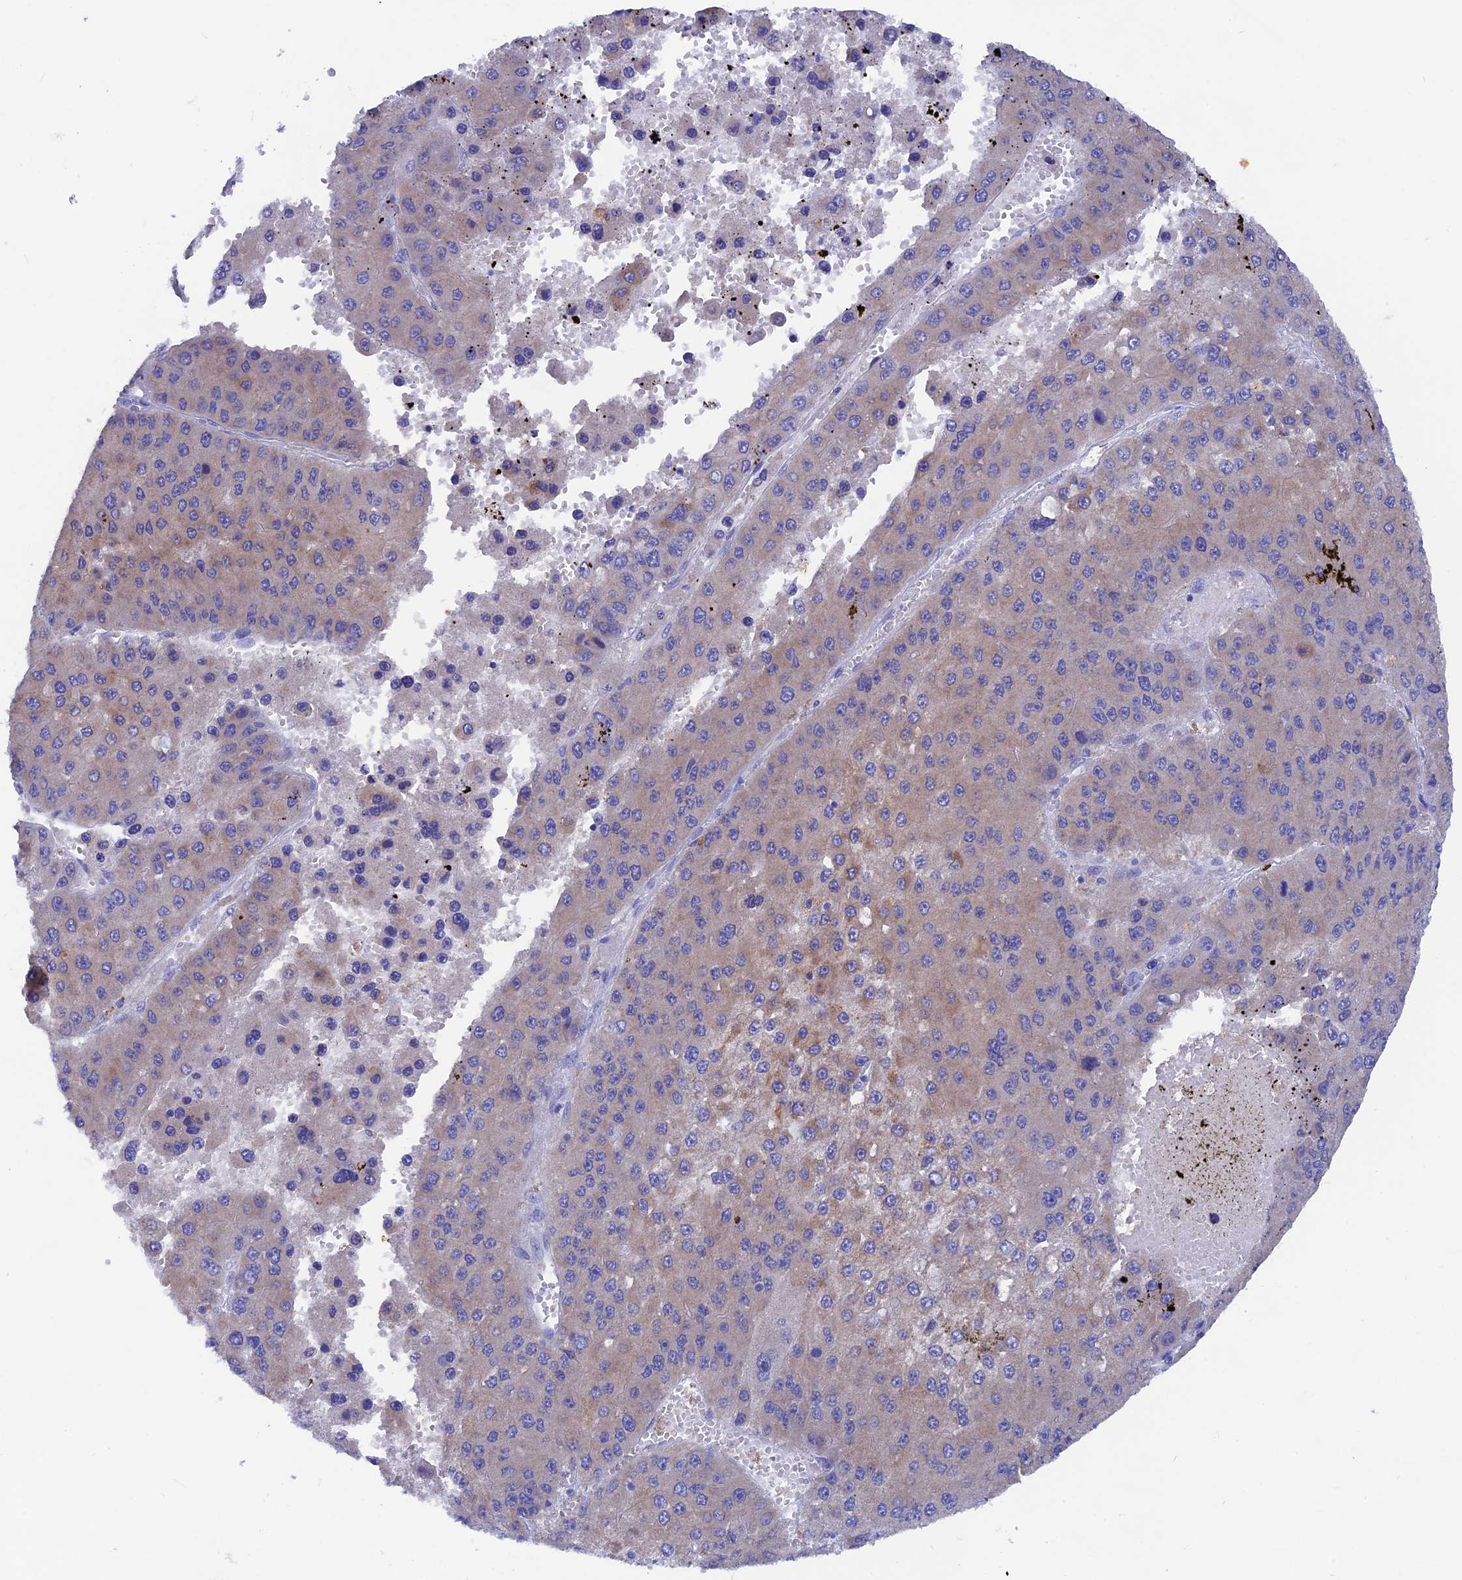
{"staining": {"intensity": "weak", "quantity": "25%-75%", "location": "cytoplasmic/membranous"}, "tissue": "liver cancer", "cell_type": "Tumor cells", "image_type": "cancer", "snomed": [{"axis": "morphology", "description": "Carcinoma, Hepatocellular, NOS"}, {"axis": "topography", "description": "Liver"}], "caption": "DAB (3,3'-diaminobenzidine) immunohistochemical staining of hepatocellular carcinoma (liver) reveals weak cytoplasmic/membranous protein staining in approximately 25%-75% of tumor cells.", "gene": "AK4", "patient": {"sex": "female", "age": 73}}